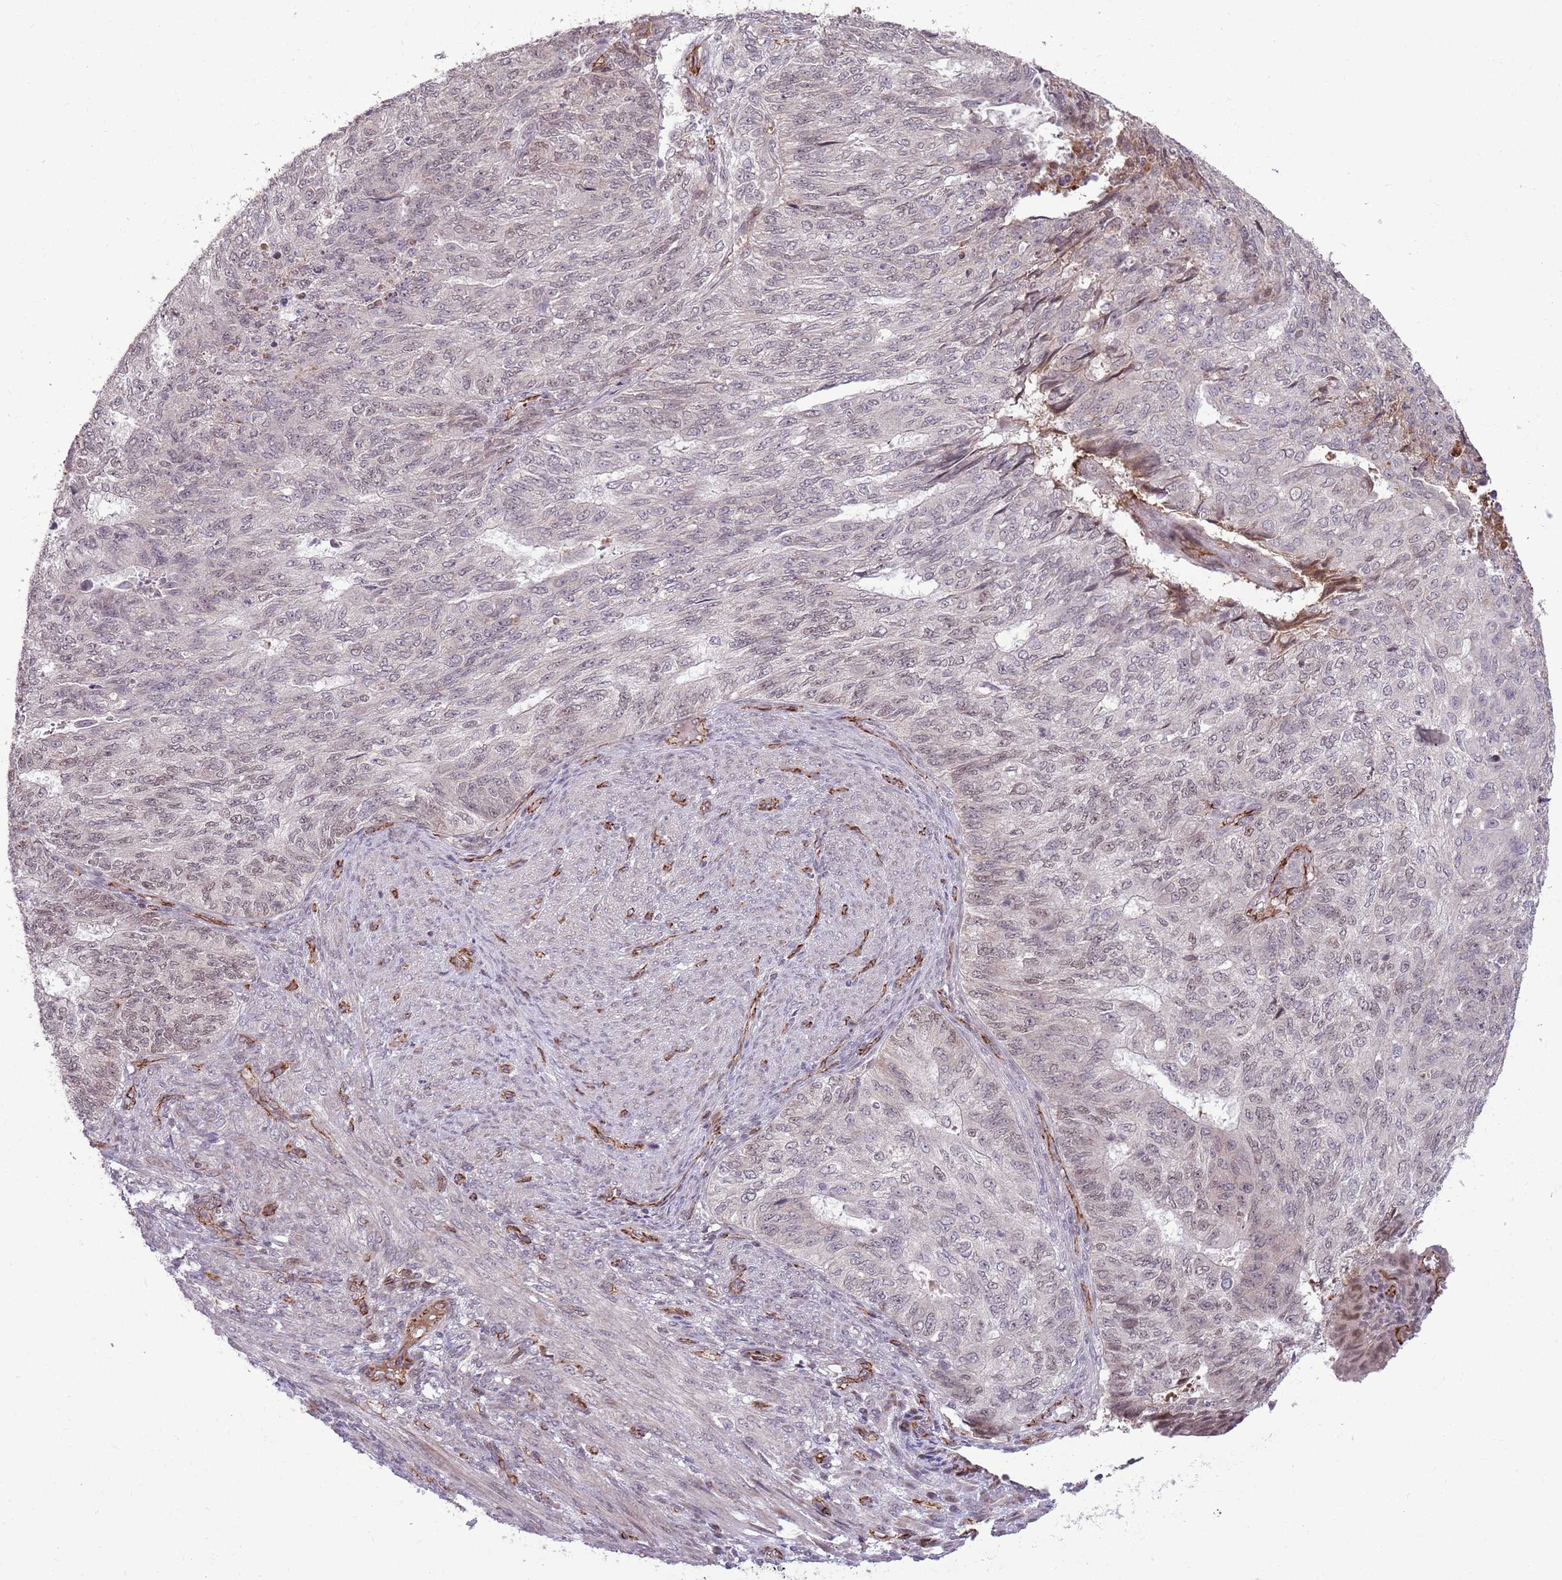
{"staining": {"intensity": "weak", "quantity": "<25%", "location": "nuclear"}, "tissue": "endometrial cancer", "cell_type": "Tumor cells", "image_type": "cancer", "snomed": [{"axis": "morphology", "description": "Adenocarcinoma, NOS"}, {"axis": "topography", "description": "Endometrium"}], "caption": "Tumor cells are negative for protein expression in human endometrial adenocarcinoma.", "gene": "DPP10", "patient": {"sex": "female", "age": 32}}